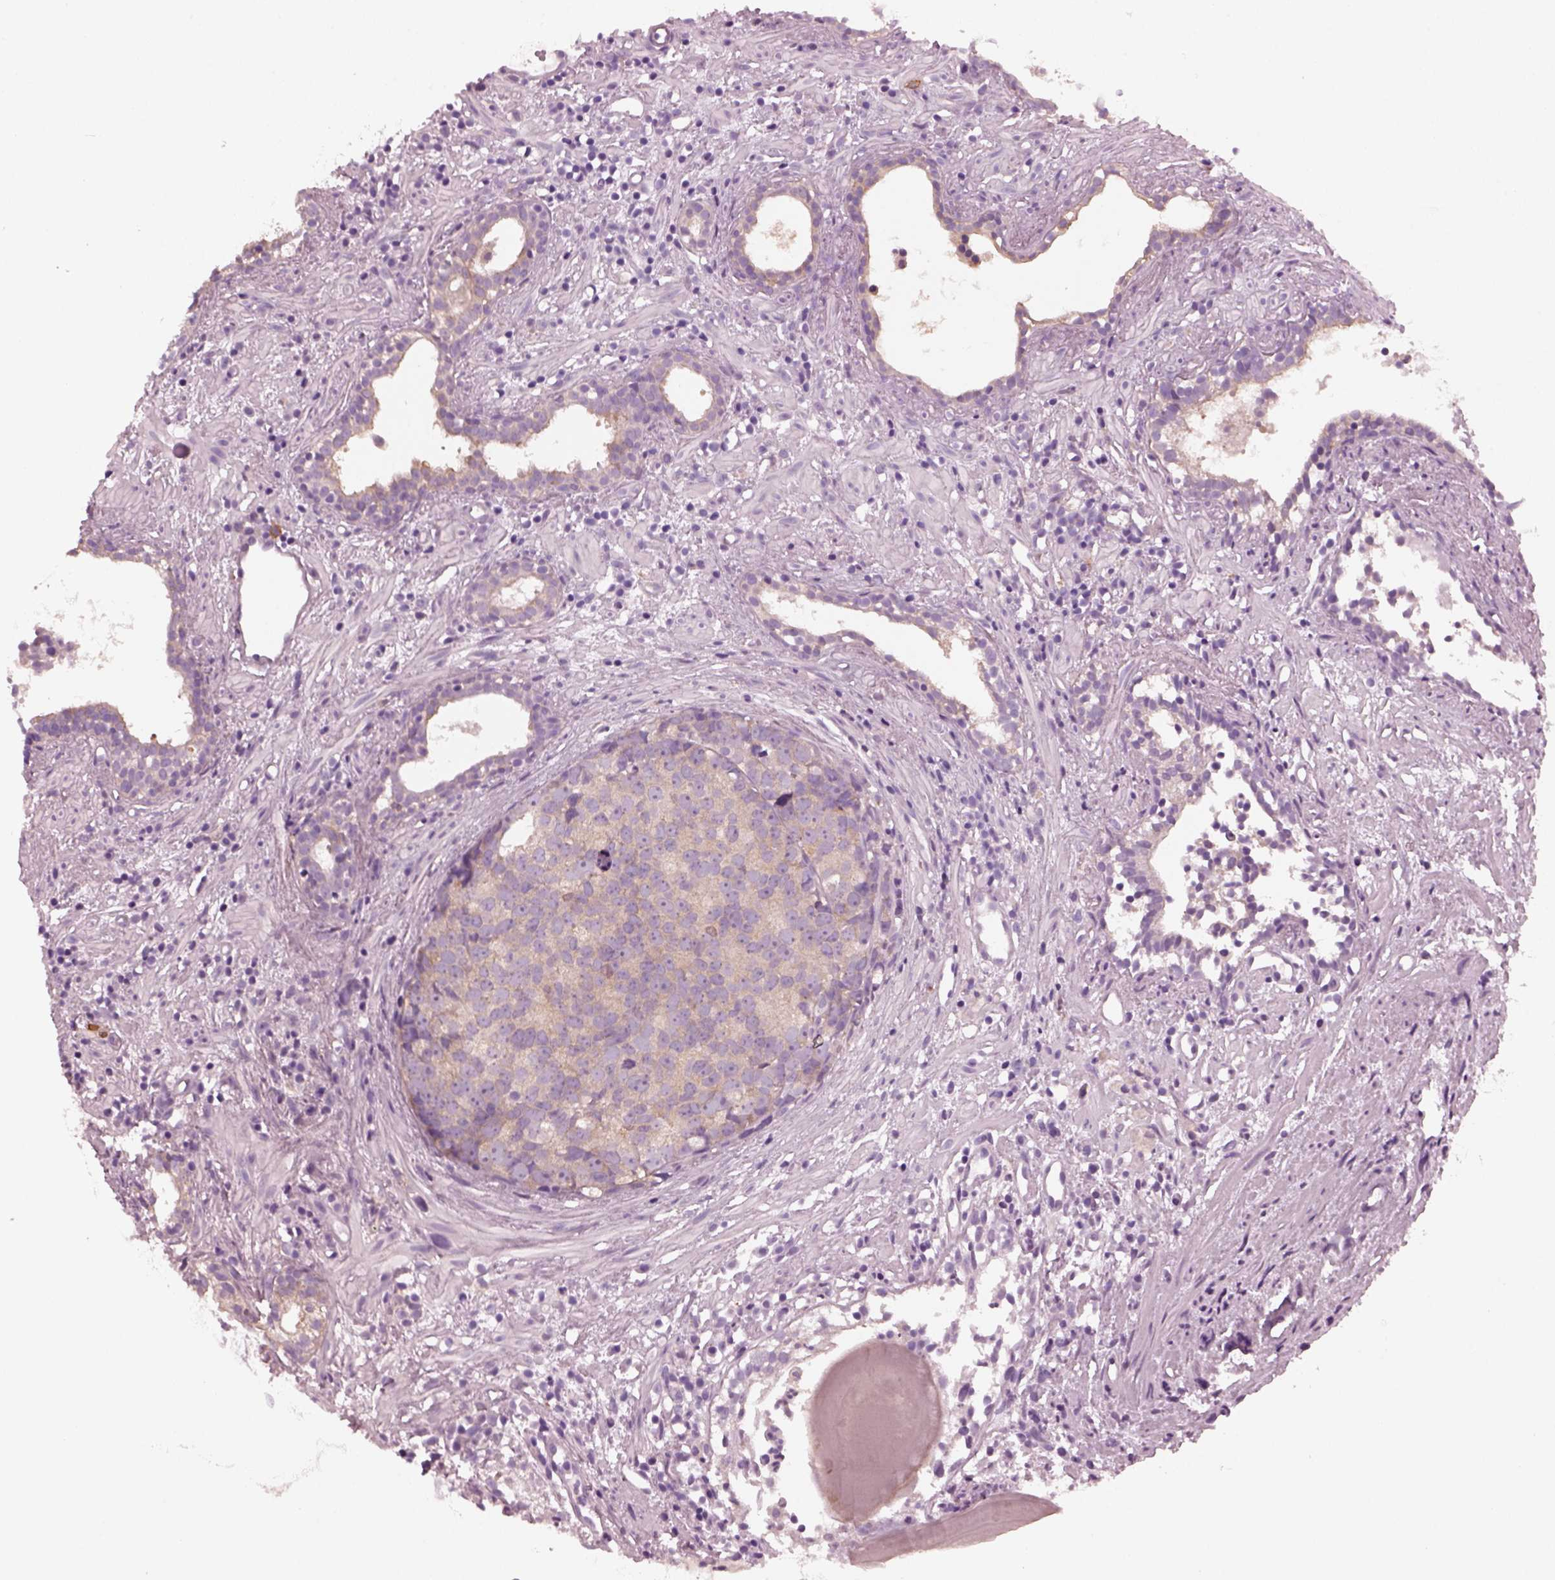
{"staining": {"intensity": "weak", "quantity": "25%-75%", "location": "cytoplasmic/membranous"}, "tissue": "prostate cancer", "cell_type": "Tumor cells", "image_type": "cancer", "snomed": [{"axis": "morphology", "description": "Adenocarcinoma, High grade"}, {"axis": "topography", "description": "Prostate"}], "caption": "Human prostate cancer stained for a protein (brown) reveals weak cytoplasmic/membranous positive staining in about 25%-75% of tumor cells.", "gene": "SHTN1", "patient": {"sex": "male", "age": 83}}